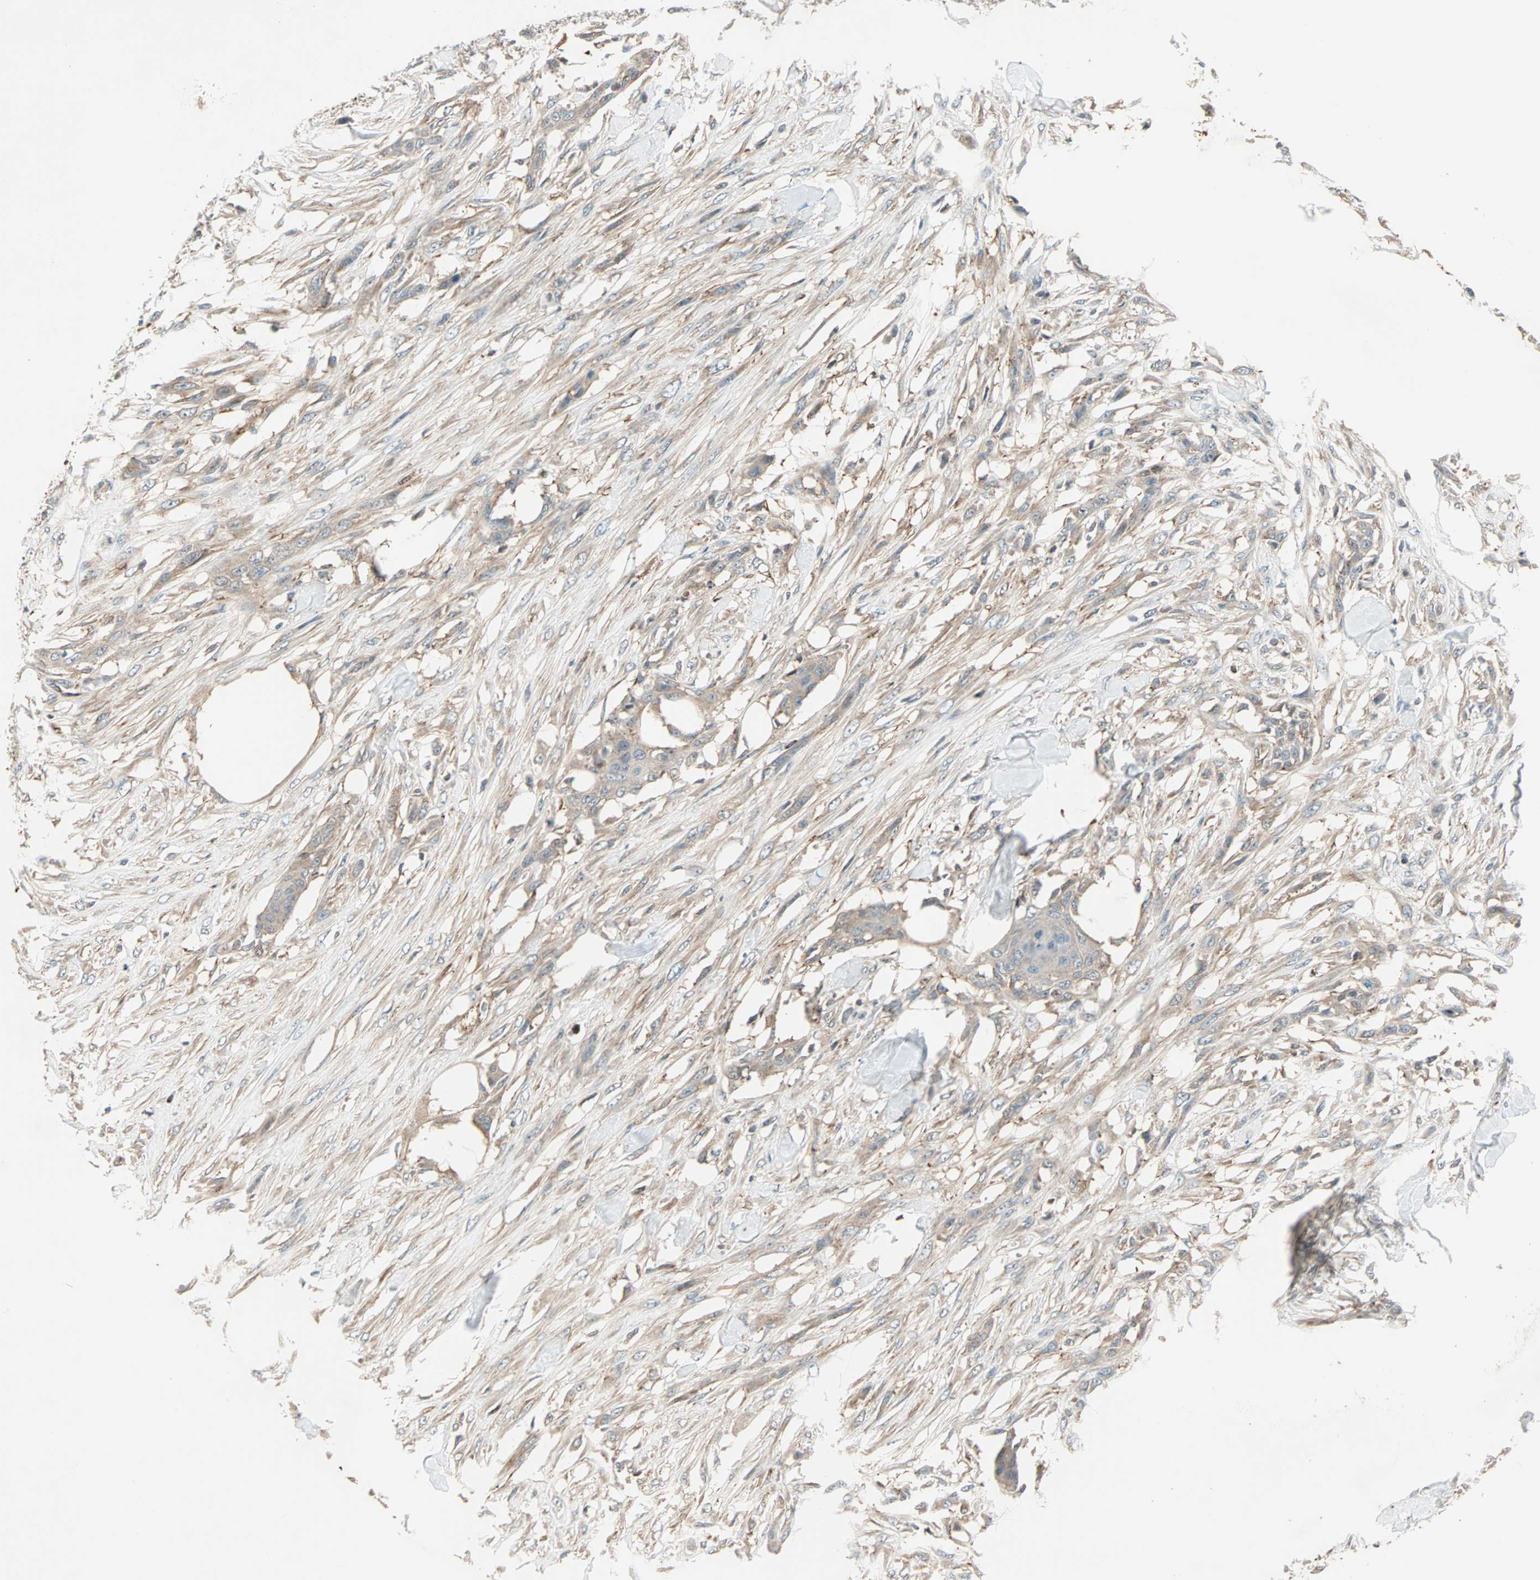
{"staining": {"intensity": "weak", "quantity": ">75%", "location": "cytoplasmic/membranous"}, "tissue": "skin cancer", "cell_type": "Tumor cells", "image_type": "cancer", "snomed": [{"axis": "morphology", "description": "Squamous cell carcinoma, NOS"}, {"axis": "topography", "description": "Skin"}], "caption": "An image showing weak cytoplasmic/membranous positivity in about >75% of tumor cells in skin cancer, as visualized by brown immunohistochemical staining.", "gene": "TEC", "patient": {"sex": "female", "age": 59}}